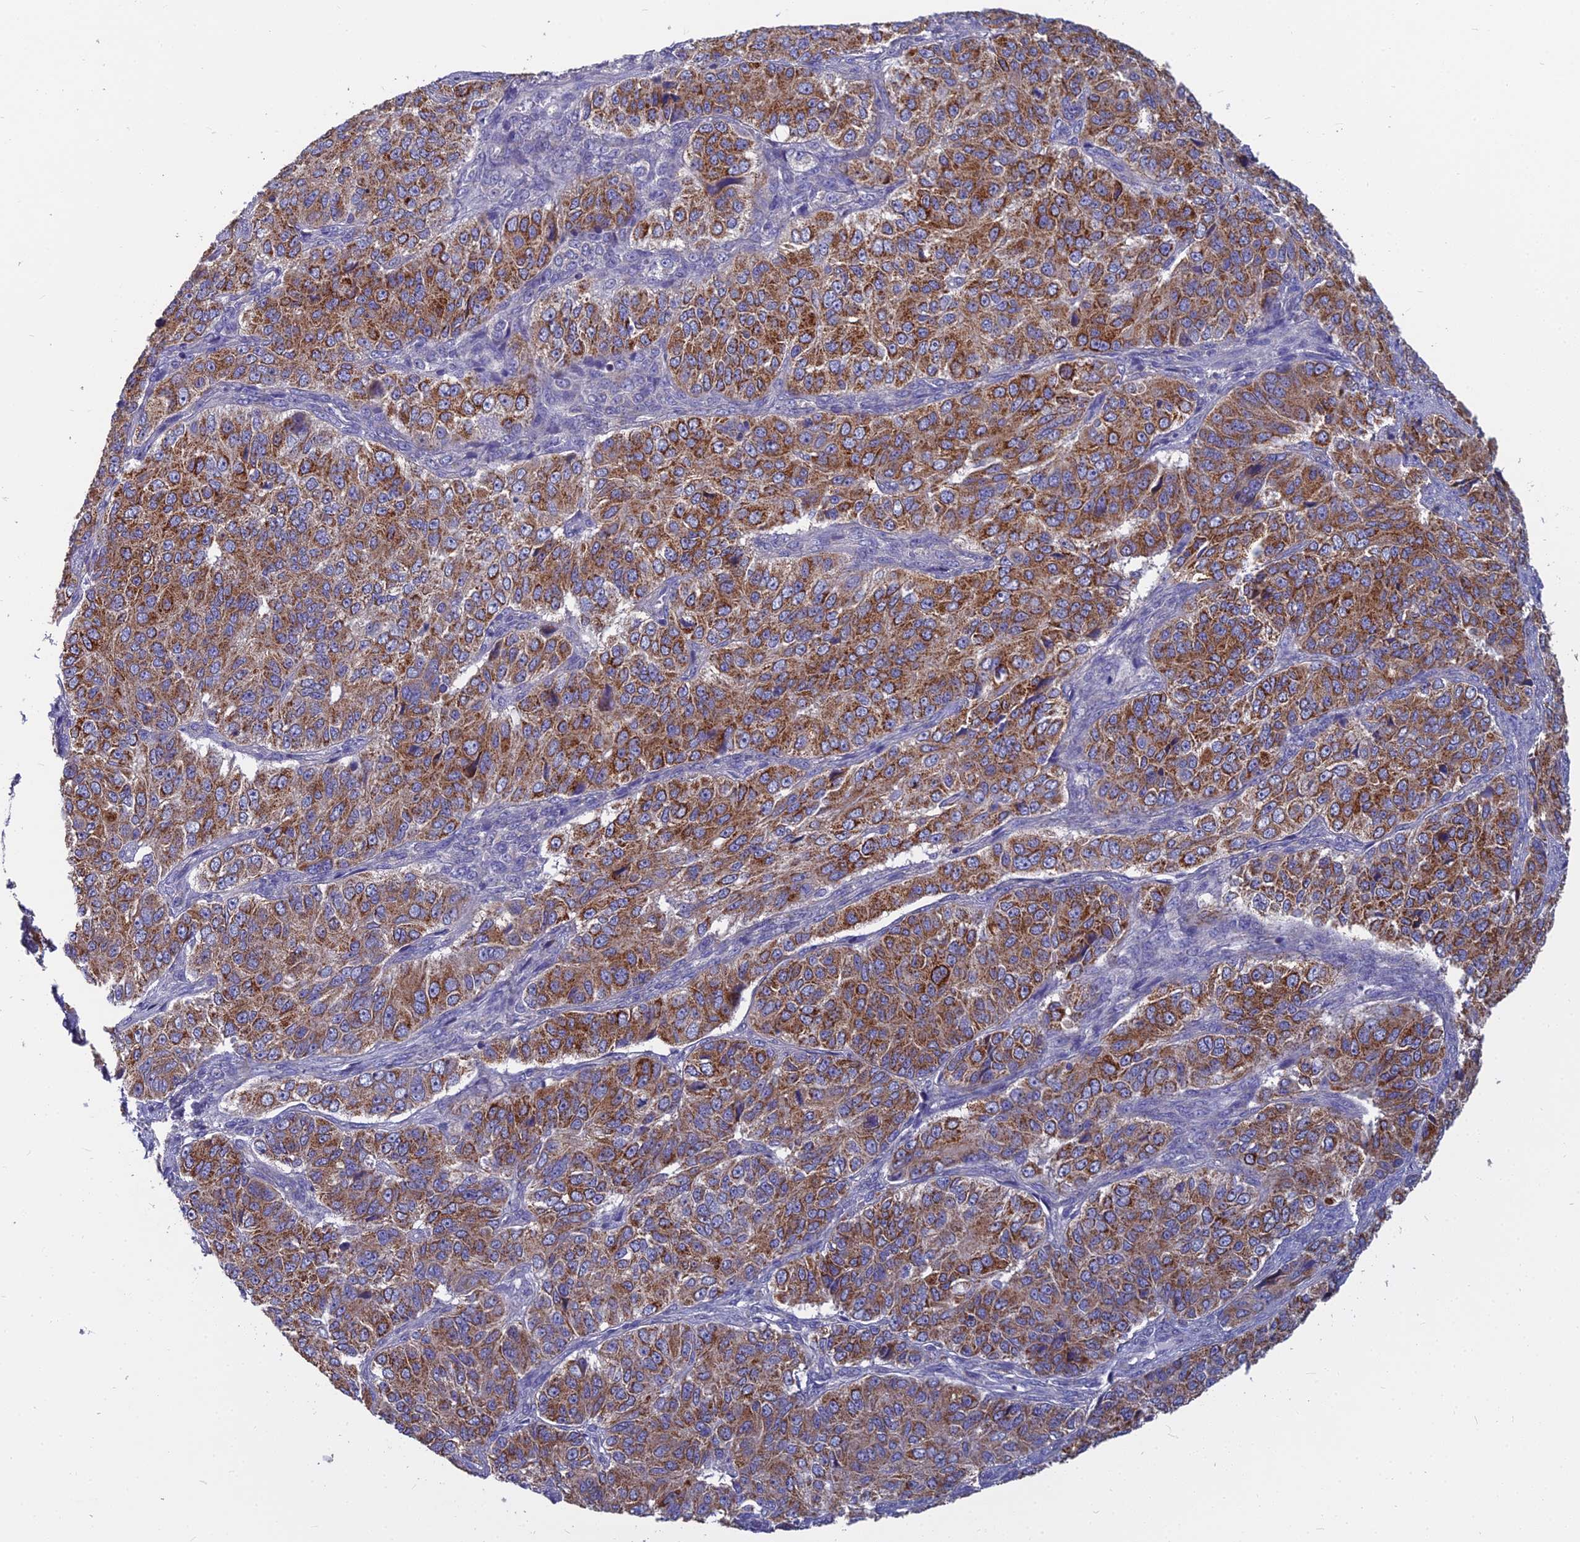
{"staining": {"intensity": "moderate", "quantity": ">75%", "location": "cytoplasmic/membranous"}, "tissue": "ovarian cancer", "cell_type": "Tumor cells", "image_type": "cancer", "snomed": [{"axis": "morphology", "description": "Carcinoma, endometroid"}, {"axis": "topography", "description": "Ovary"}], "caption": "A brown stain highlights moderate cytoplasmic/membranous expression of a protein in ovarian endometroid carcinoma tumor cells.", "gene": "COX20", "patient": {"sex": "female", "age": 51}}